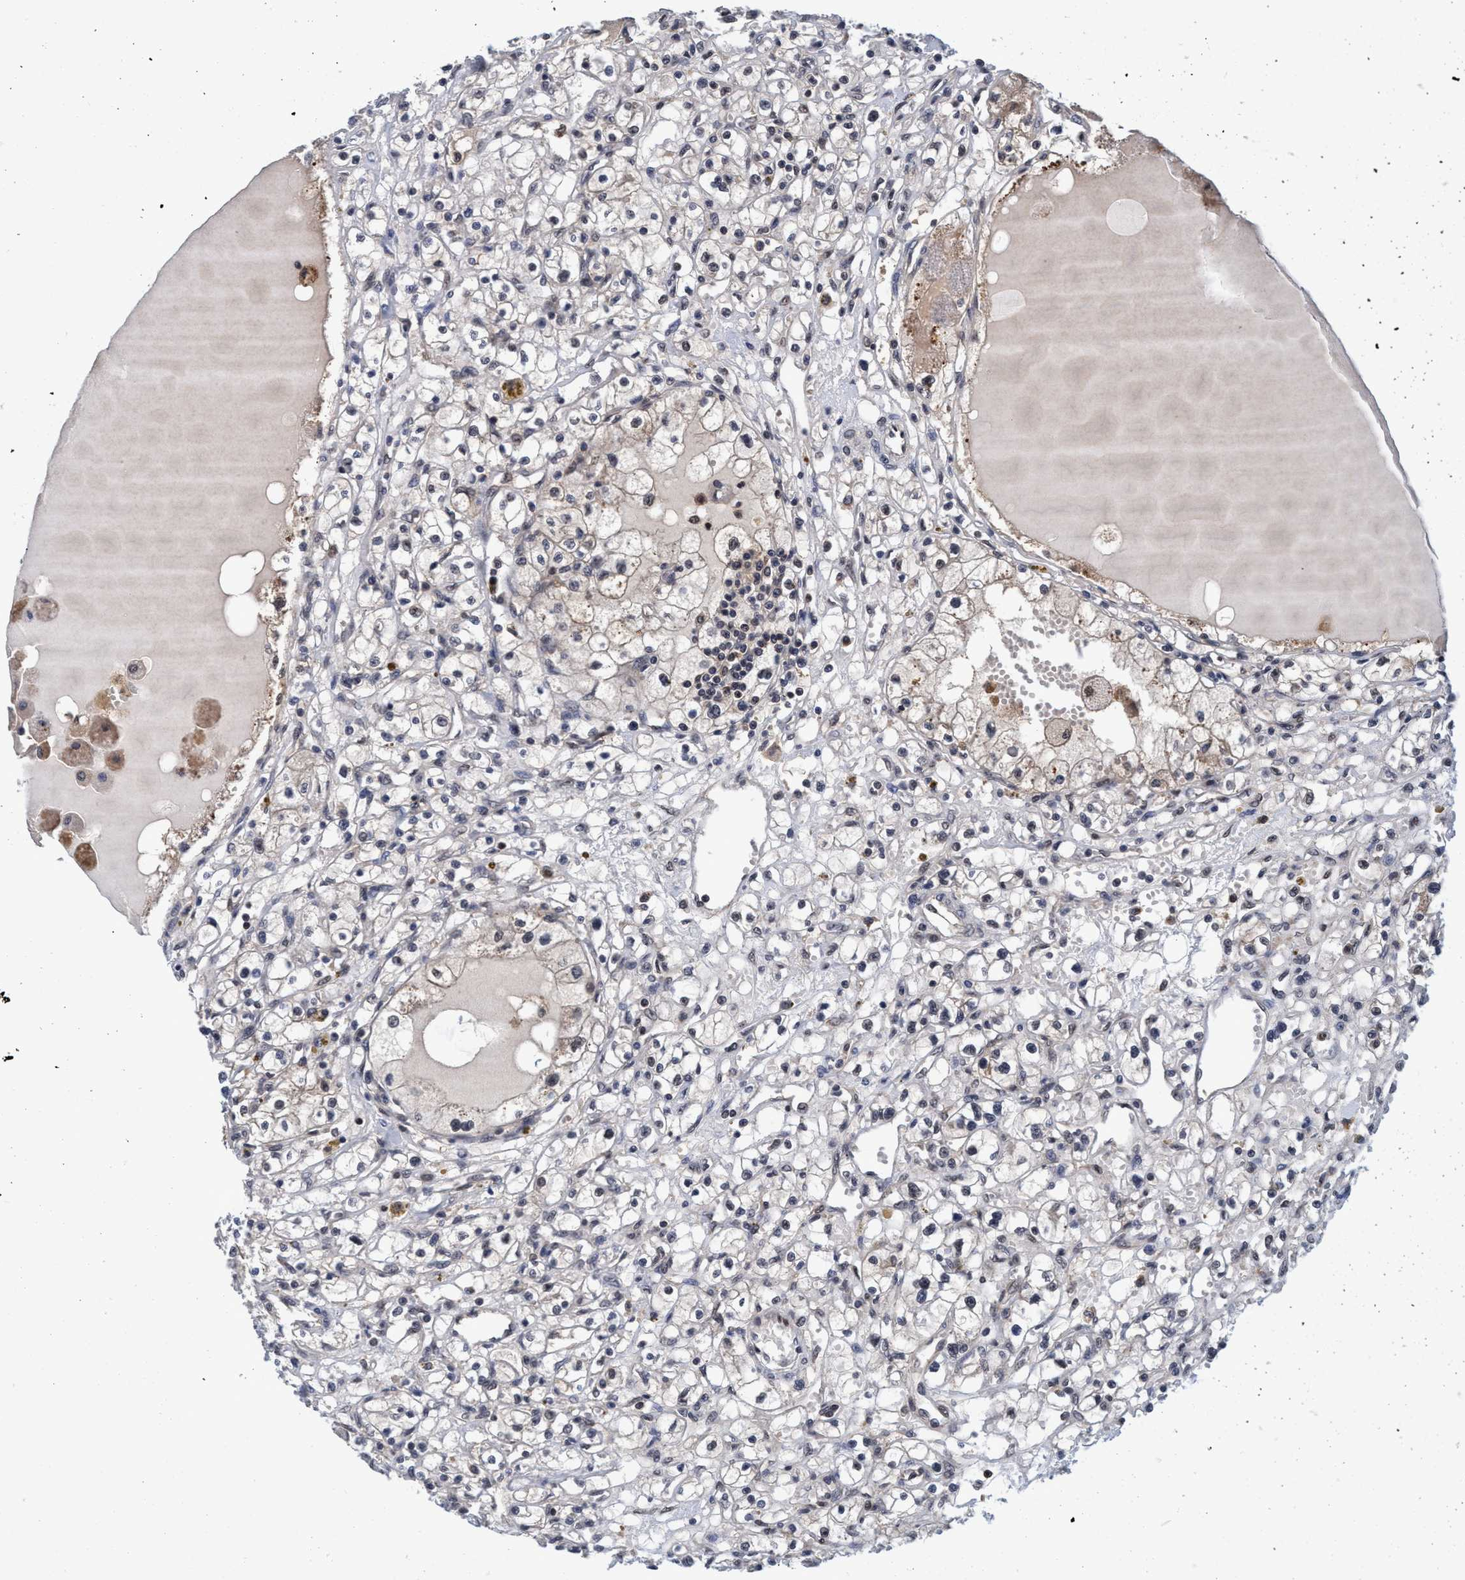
{"staining": {"intensity": "weak", "quantity": "<25%", "location": "cytoplasmic/membranous,nuclear"}, "tissue": "renal cancer", "cell_type": "Tumor cells", "image_type": "cancer", "snomed": [{"axis": "morphology", "description": "Adenocarcinoma, NOS"}, {"axis": "topography", "description": "Kidney"}], "caption": "Immunohistochemical staining of human renal cancer displays no significant expression in tumor cells.", "gene": "PSMD12", "patient": {"sex": "male", "age": 56}}